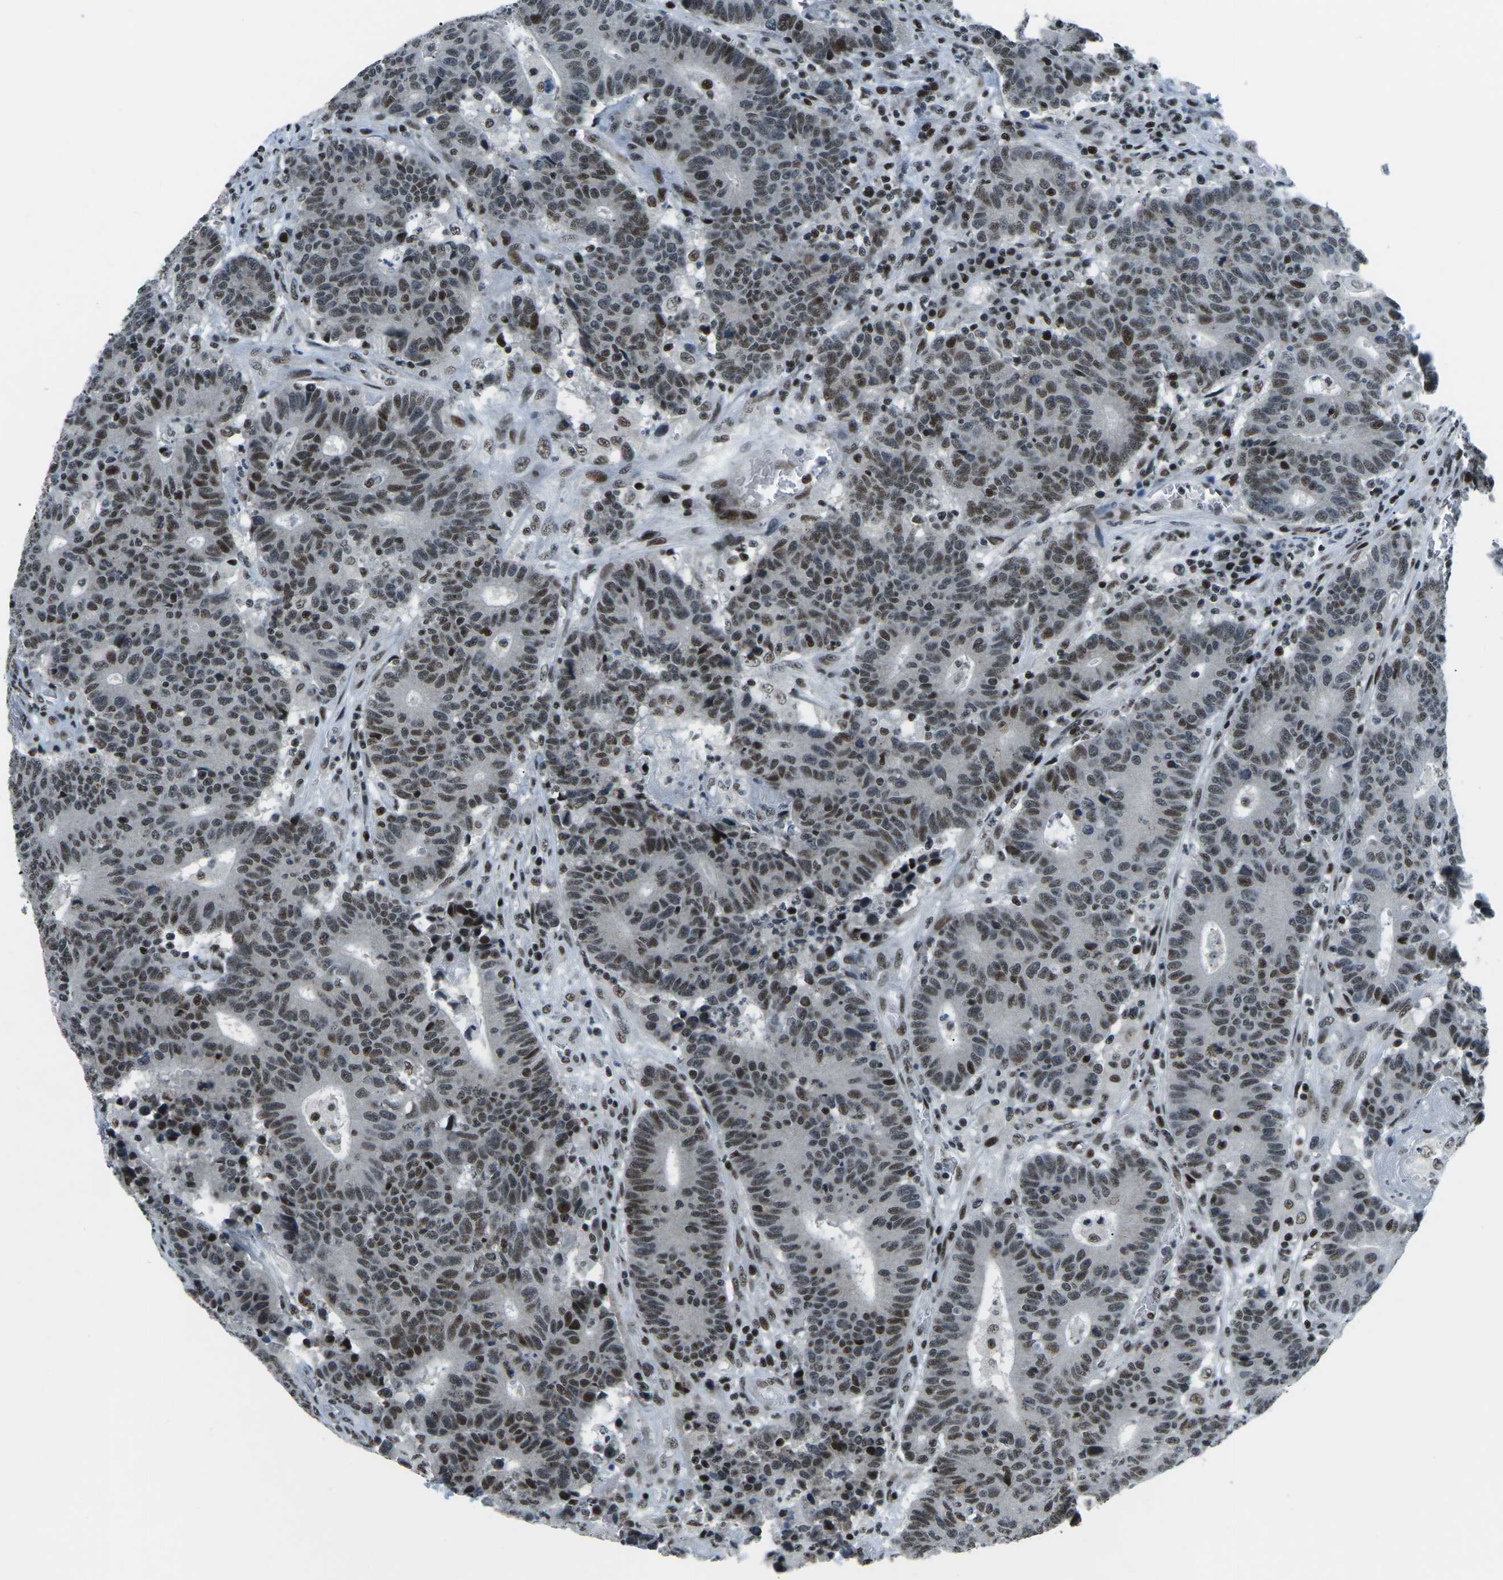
{"staining": {"intensity": "moderate", "quantity": "25%-75%", "location": "nuclear"}, "tissue": "colorectal cancer", "cell_type": "Tumor cells", "image_type": "cancer", "snomed": [{"axis": "morphology", "description": "Normal tissue, NOS"}, {"axis": "morphology", "description": "Adenocarcinoma, NOS"}, {"axis": "topography", "description": "Colon"}], "caption": "Moderate nuclear positivity is appreciated in approximately 25%-75% of tumor cells in colorectal cancer. (Stains: DAB (3,3'-diaminobenzidine) in brown, nuclei in blue, Microscopy: brightfield microscopy at high magnification).", "gene": "RBL2", "patient": {"sex": "female", "age": 75}}